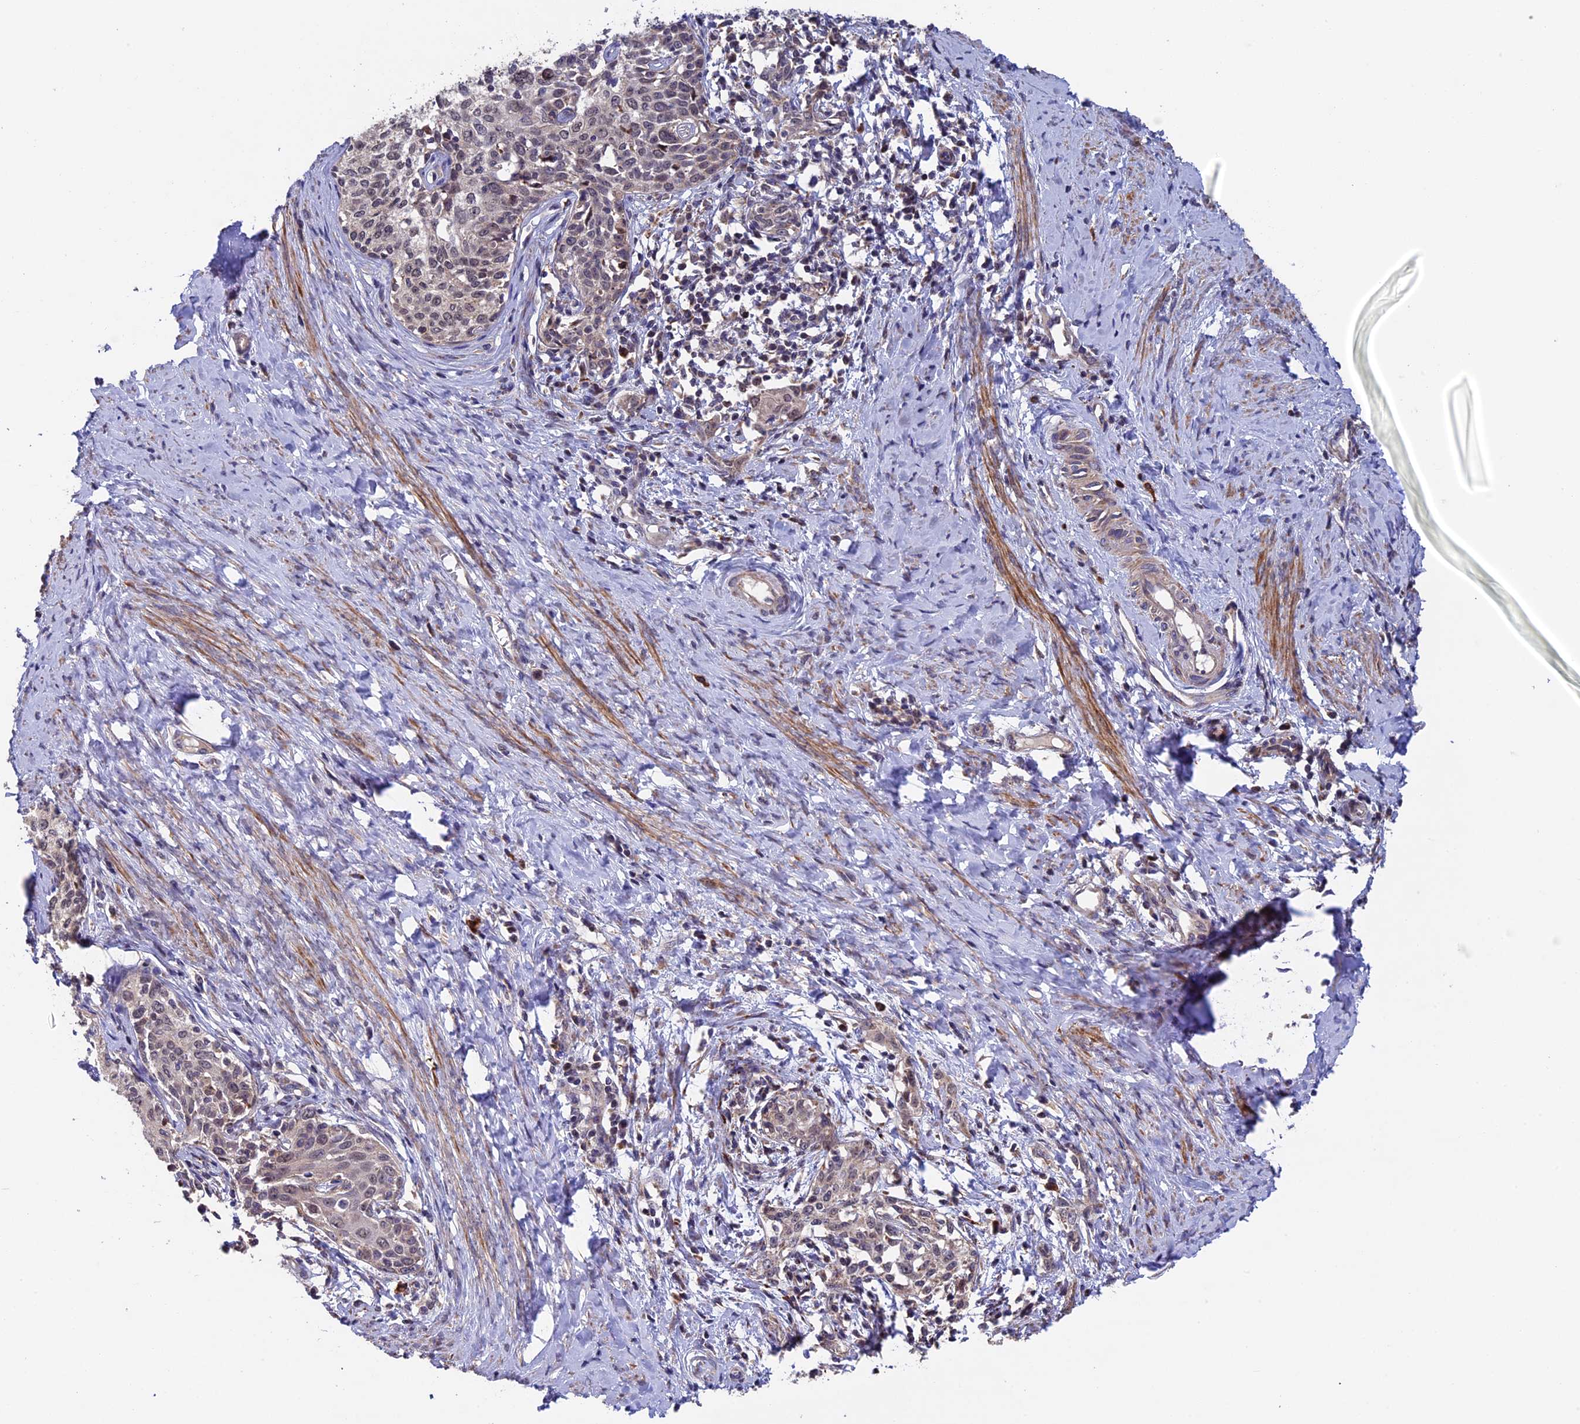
{"staining": {"intensity": "negative", "quantity": "none", "location": "none"}, "tissue": "cervical cancer", "cell_type": "Tumor cells", "image_type": "cancer", "snomed": [{"axis": "morphology", "description": "Squamous cell carcinoma, NOS"}, {"axis": "morphology", "description": "Adenocarcinoma, NOS"}, {"axis": "topography", "description": "Cervix"}], "caption": "Histopathology image shows no significant protein staining in tumor cells of cervical squamous cell carcinoma.", "gene": "RNF17", "patient": {"sex": "female", "age": 52}}